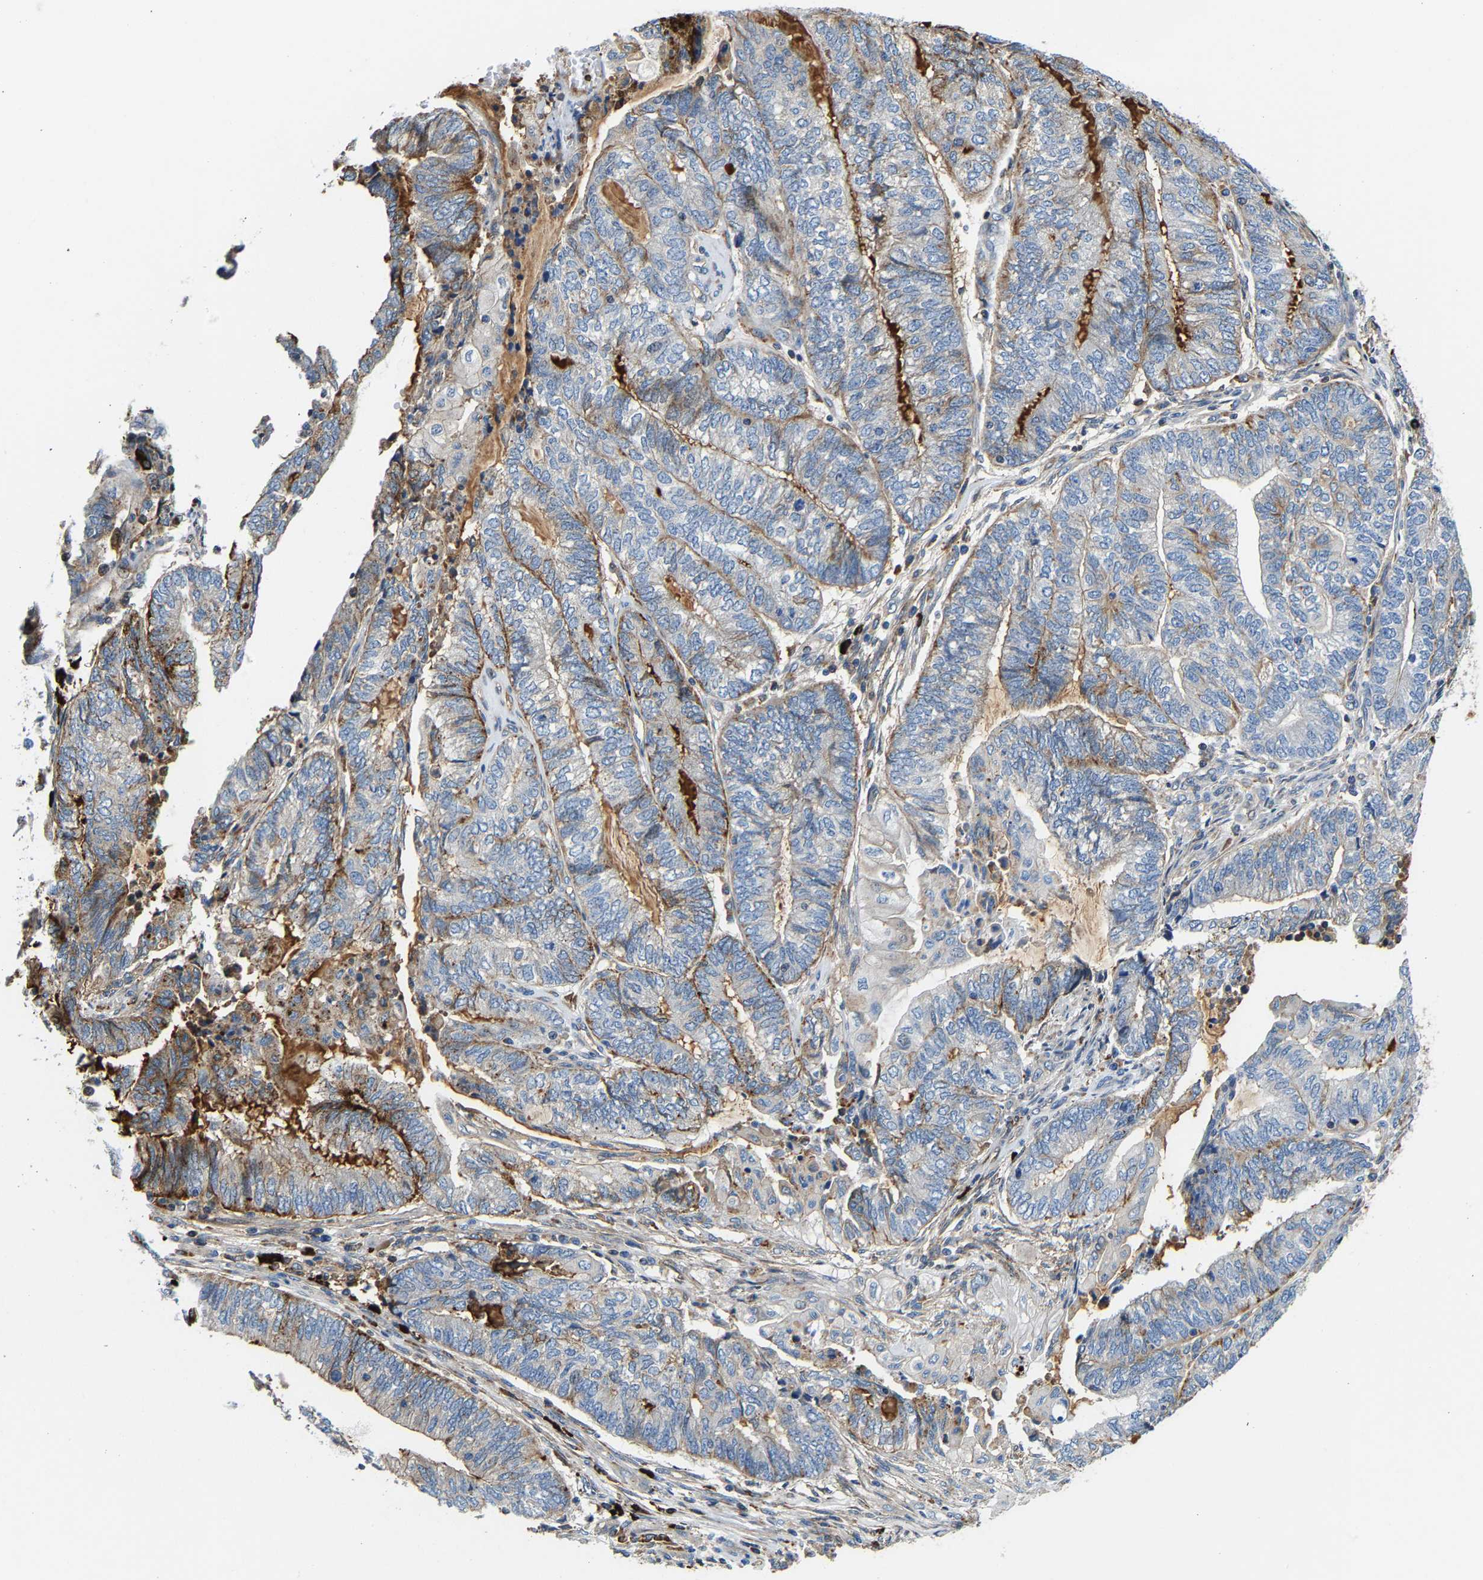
{"staining": {"intensity": "moderate", "quantity": "<25%", "location": "cytoplasmic/membranous"}, "tissue": "endometrial cancer", "cell_type": "Tumor cells", "image_type": "cancer", "snomed": [{"axis": "morphology", "description": "Adenocarcinoma, NOS"}, {"axis": "topography", "description": "Uterus"}, {"axis": "topography", "description": "Endometrium"}], "caption": "The image exhibits staining of adenocarcinoma (endometrial), revealing moderate cytoplasmic/membranous protein staining (brown color) within tumor cells.", "gene": "DPP7", "patient": {"sex": "female", "age": 70}}